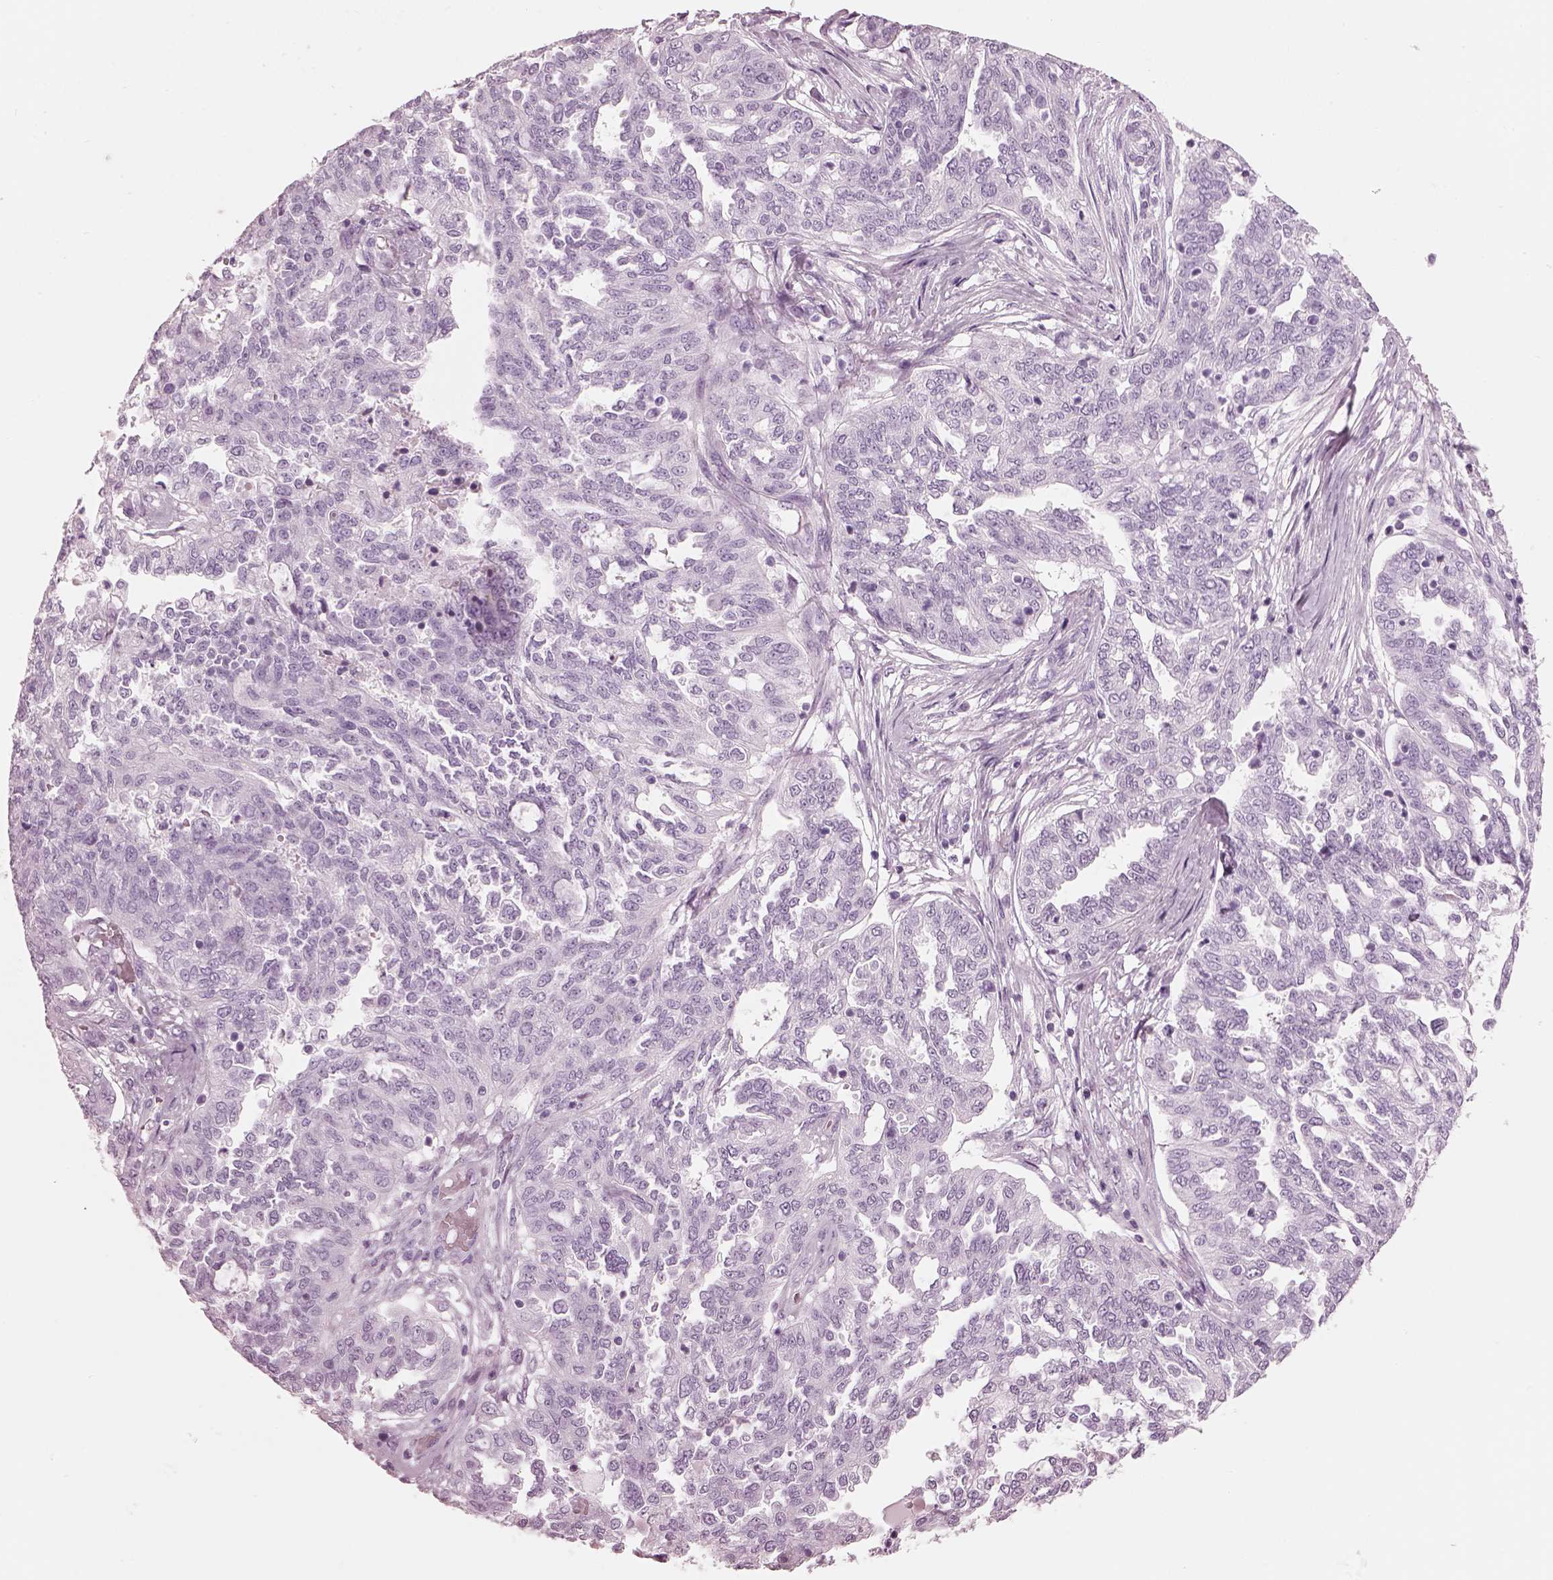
{"staining": {"intensity": "negative", "quantity": "none", "location": "none"}, "tissue": "ovarian cancer", "cell_type": "Tumor cells", "image_type": "cancer", "snomed": [{"axis": "morphology", "description": "Cystadenocarcinoma, serous, NOS"}, {"axis": "topography", "description": "Ovary"}], "caption": "High power microscopy histopathology image of an immunohistochemistry photomicrograph of ovarian cancer (serous cystadenocarcinoma), revealing no significant expression in tumor cells.", "gene": "HYDIN", "patient": {"sex": "female", "age": 67}}